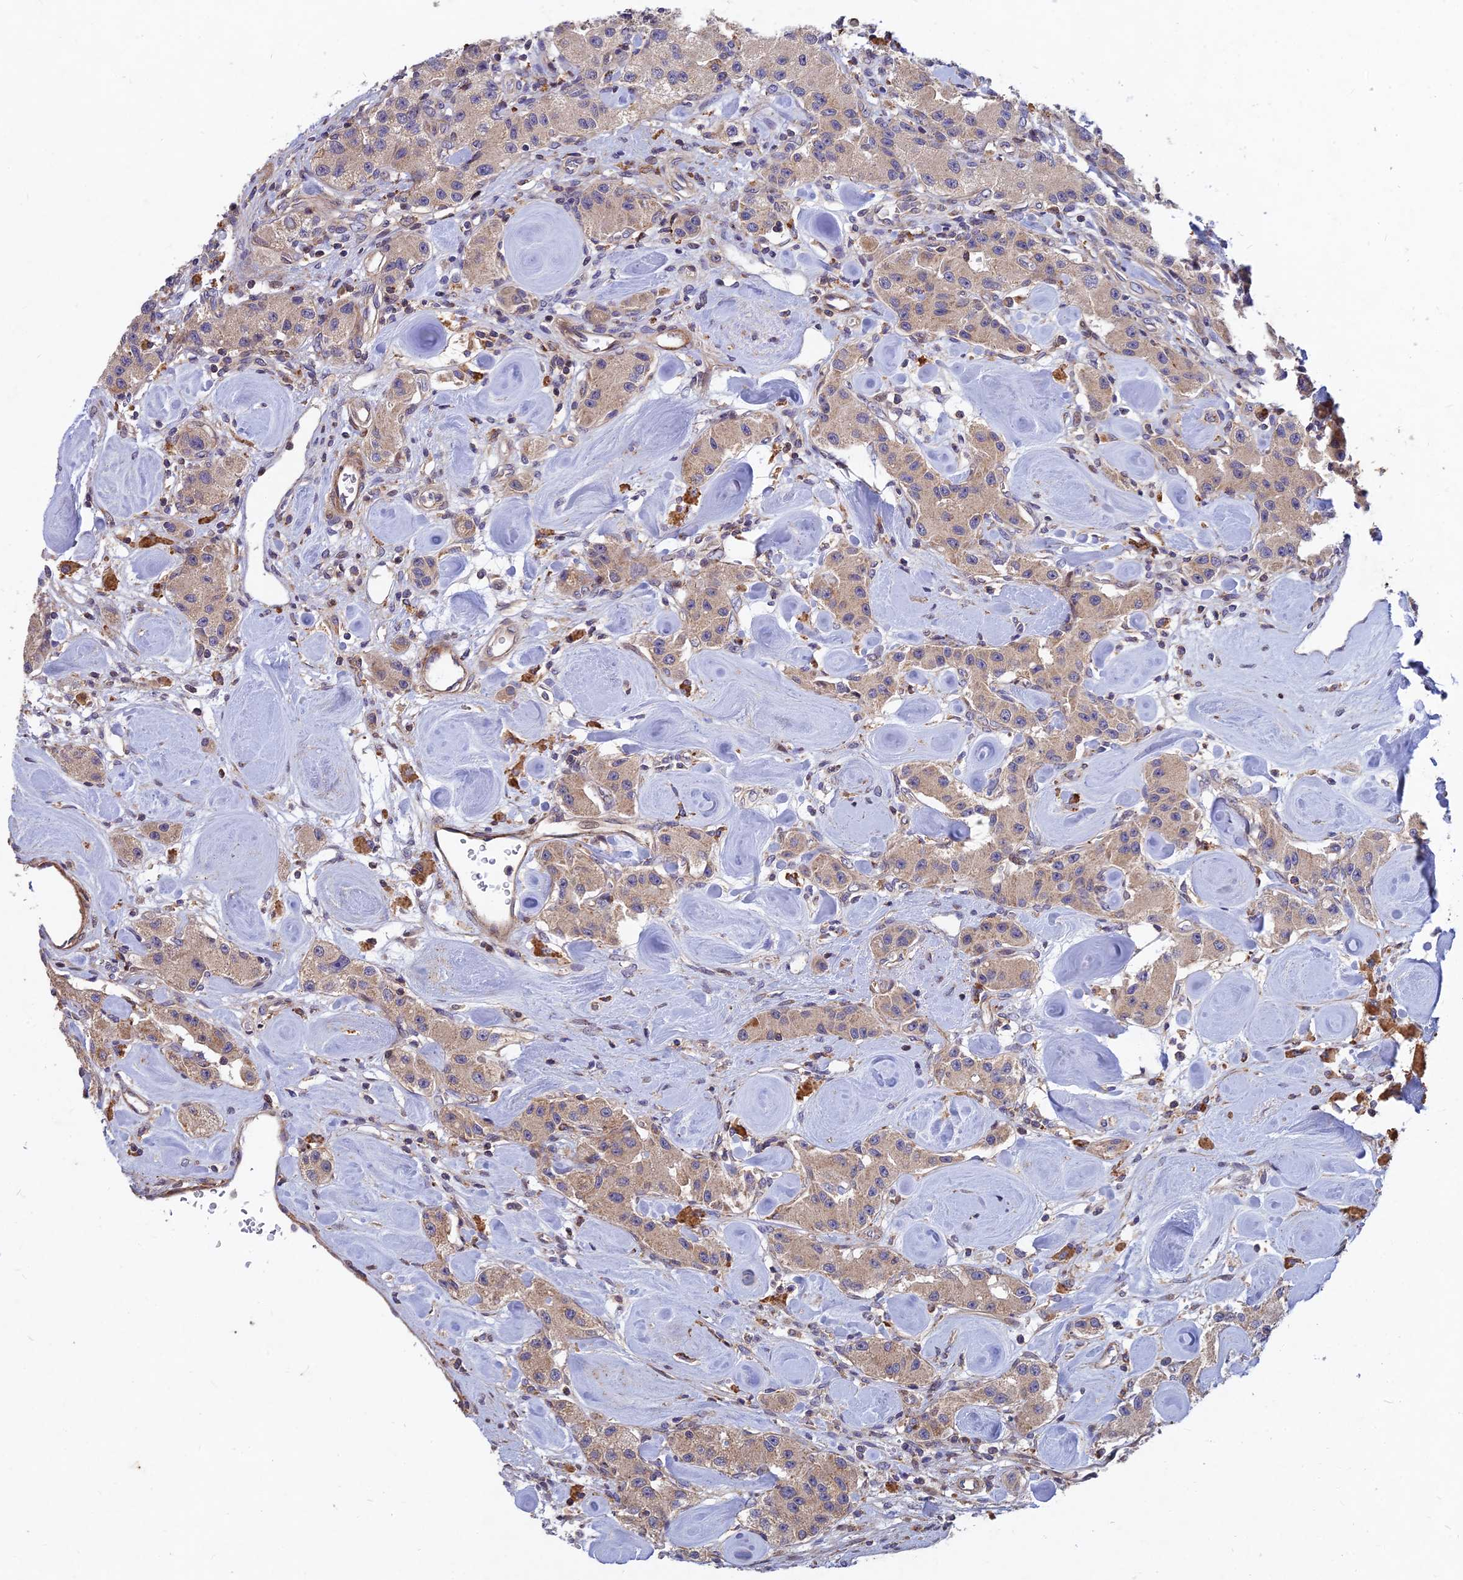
{"staining": {"intensity": "weak", "quantity": ">75%", "location": "cytoplasmic/membranous"}, "tissue": "carcinoid", "cell_type": "Tumor cells", "image_type": "cancer", "snomed": [{"axis": "morphology", "description": "Carcinoid, malignant, NOS"}, {"axis": "topography", "description": "Pancreas"}], "caption": "There is low levels of weak cytoplasmic/membranous positivity in tumor cells of carcinoid, as demonstrated by immunohistochemical staining (brown color).", "gene": "RELCH", "patient": {"sex": "male", "age": 41}}